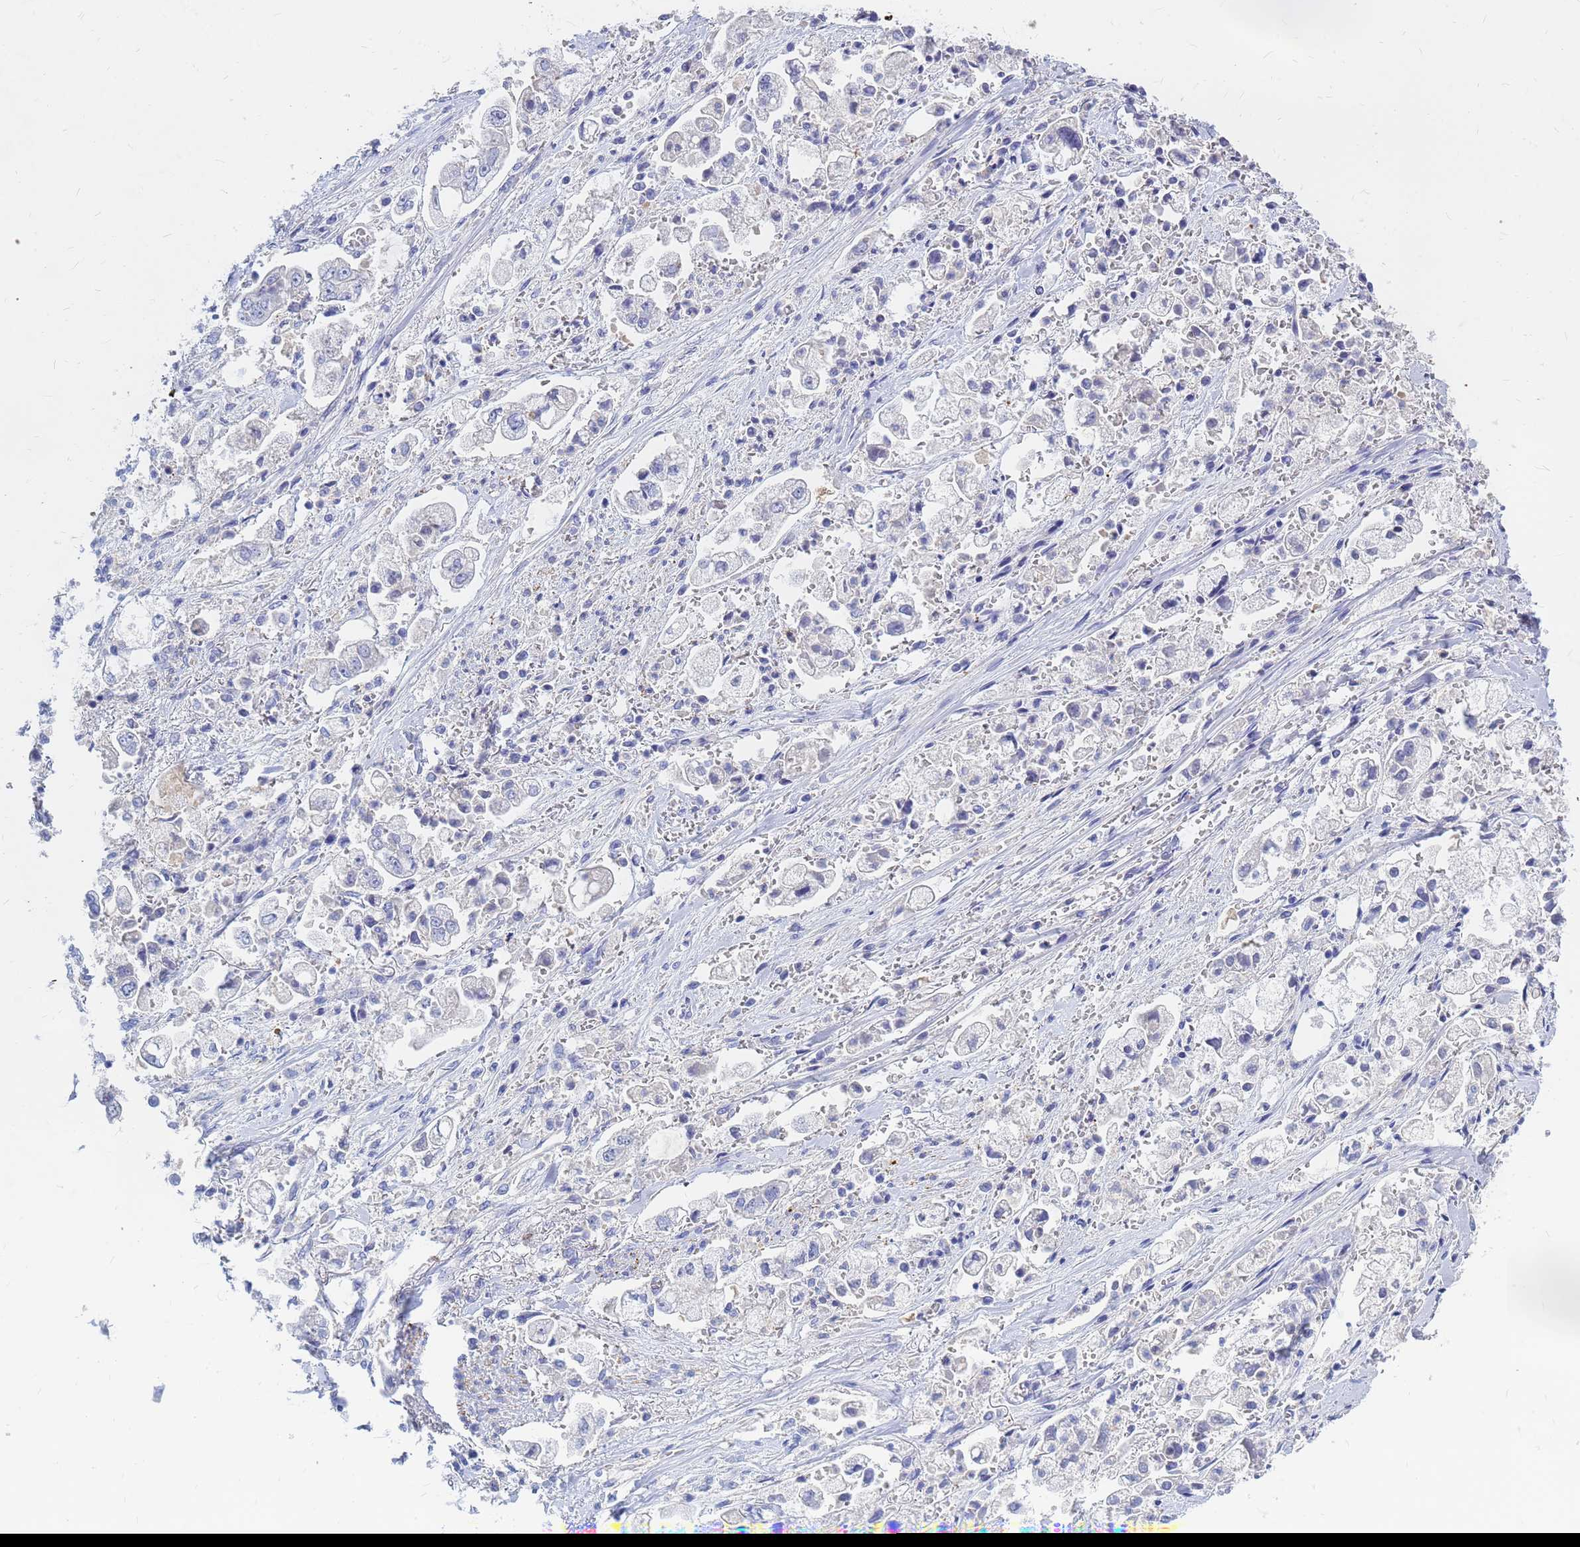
{"staining": {"intensity": "negative", "quantity": "none", "location": "none"}, "tissue": "stomach cancer", "cell_type": "Tumor cells", "image_type": "cancer", "snomed": [{"axis": "morphology", "description": "Adenocarcinoma, NOS"}, {"axis": "topography", "description": "Stomach"}], "caption": "IHC of stomach cancer exhibits no positivity in tumor cells.", "gene": "ZNF552", "patient": {"sex": "male", "age": 62}}